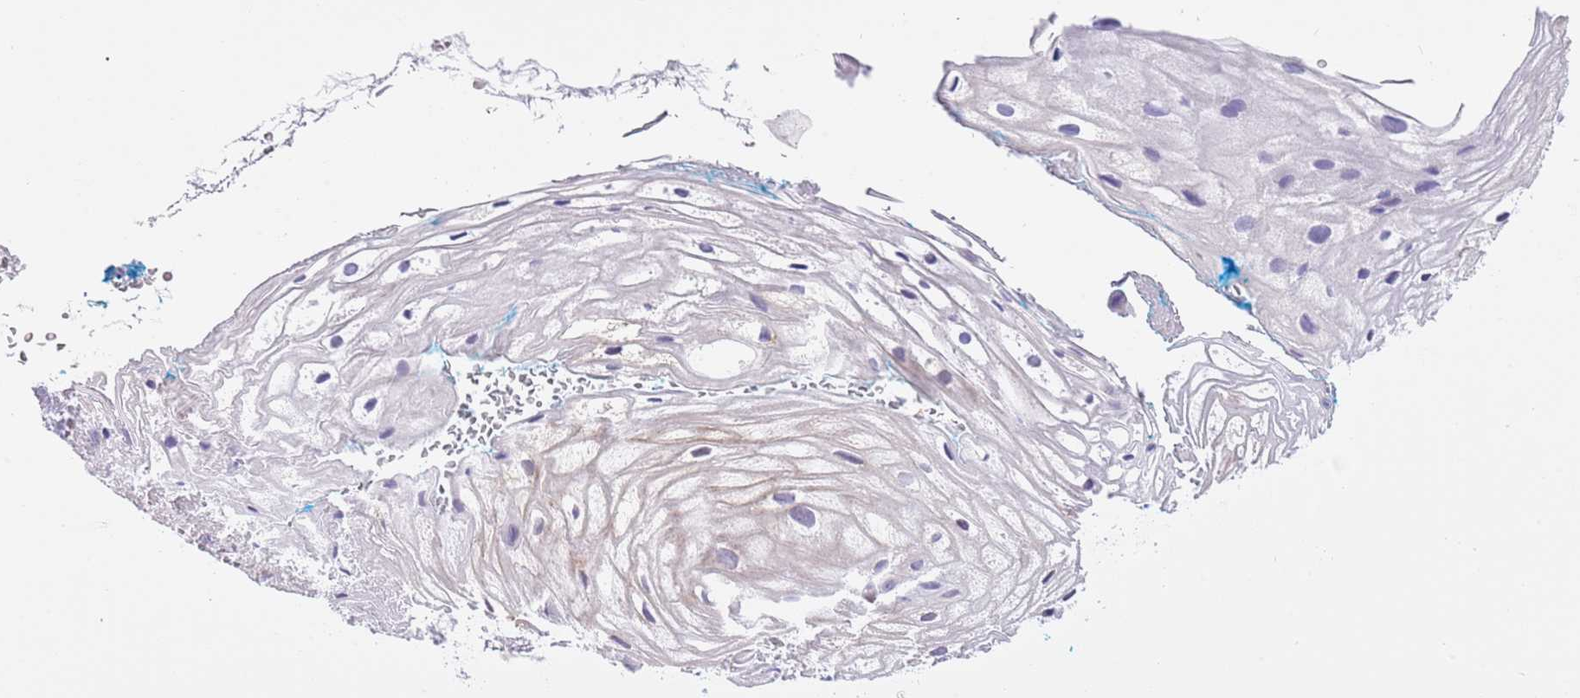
{"staining": {"intensity": "negative", "quantity": "none", "location": "none"}, "tissue": "vagina", "cell_type": "Squamous epithelial cells", "image_type": "normal", "snomed": [{"axis": "morphology", "description": "Normal tissue, NOS"}, {"axis": "morphology", "description": "Adenocarcinoma, NOS"}, {"axis": "topography", "description": "Rectum"}, {"axis": "topography", "description": "Vagina"}], "caption": "This is a histopathology image of IHC staining of unremarkable vagina, which shows no staining in squamous epithelial cells.", "gene": "NET1", "patient": {"sex": "female", "age": 71}}